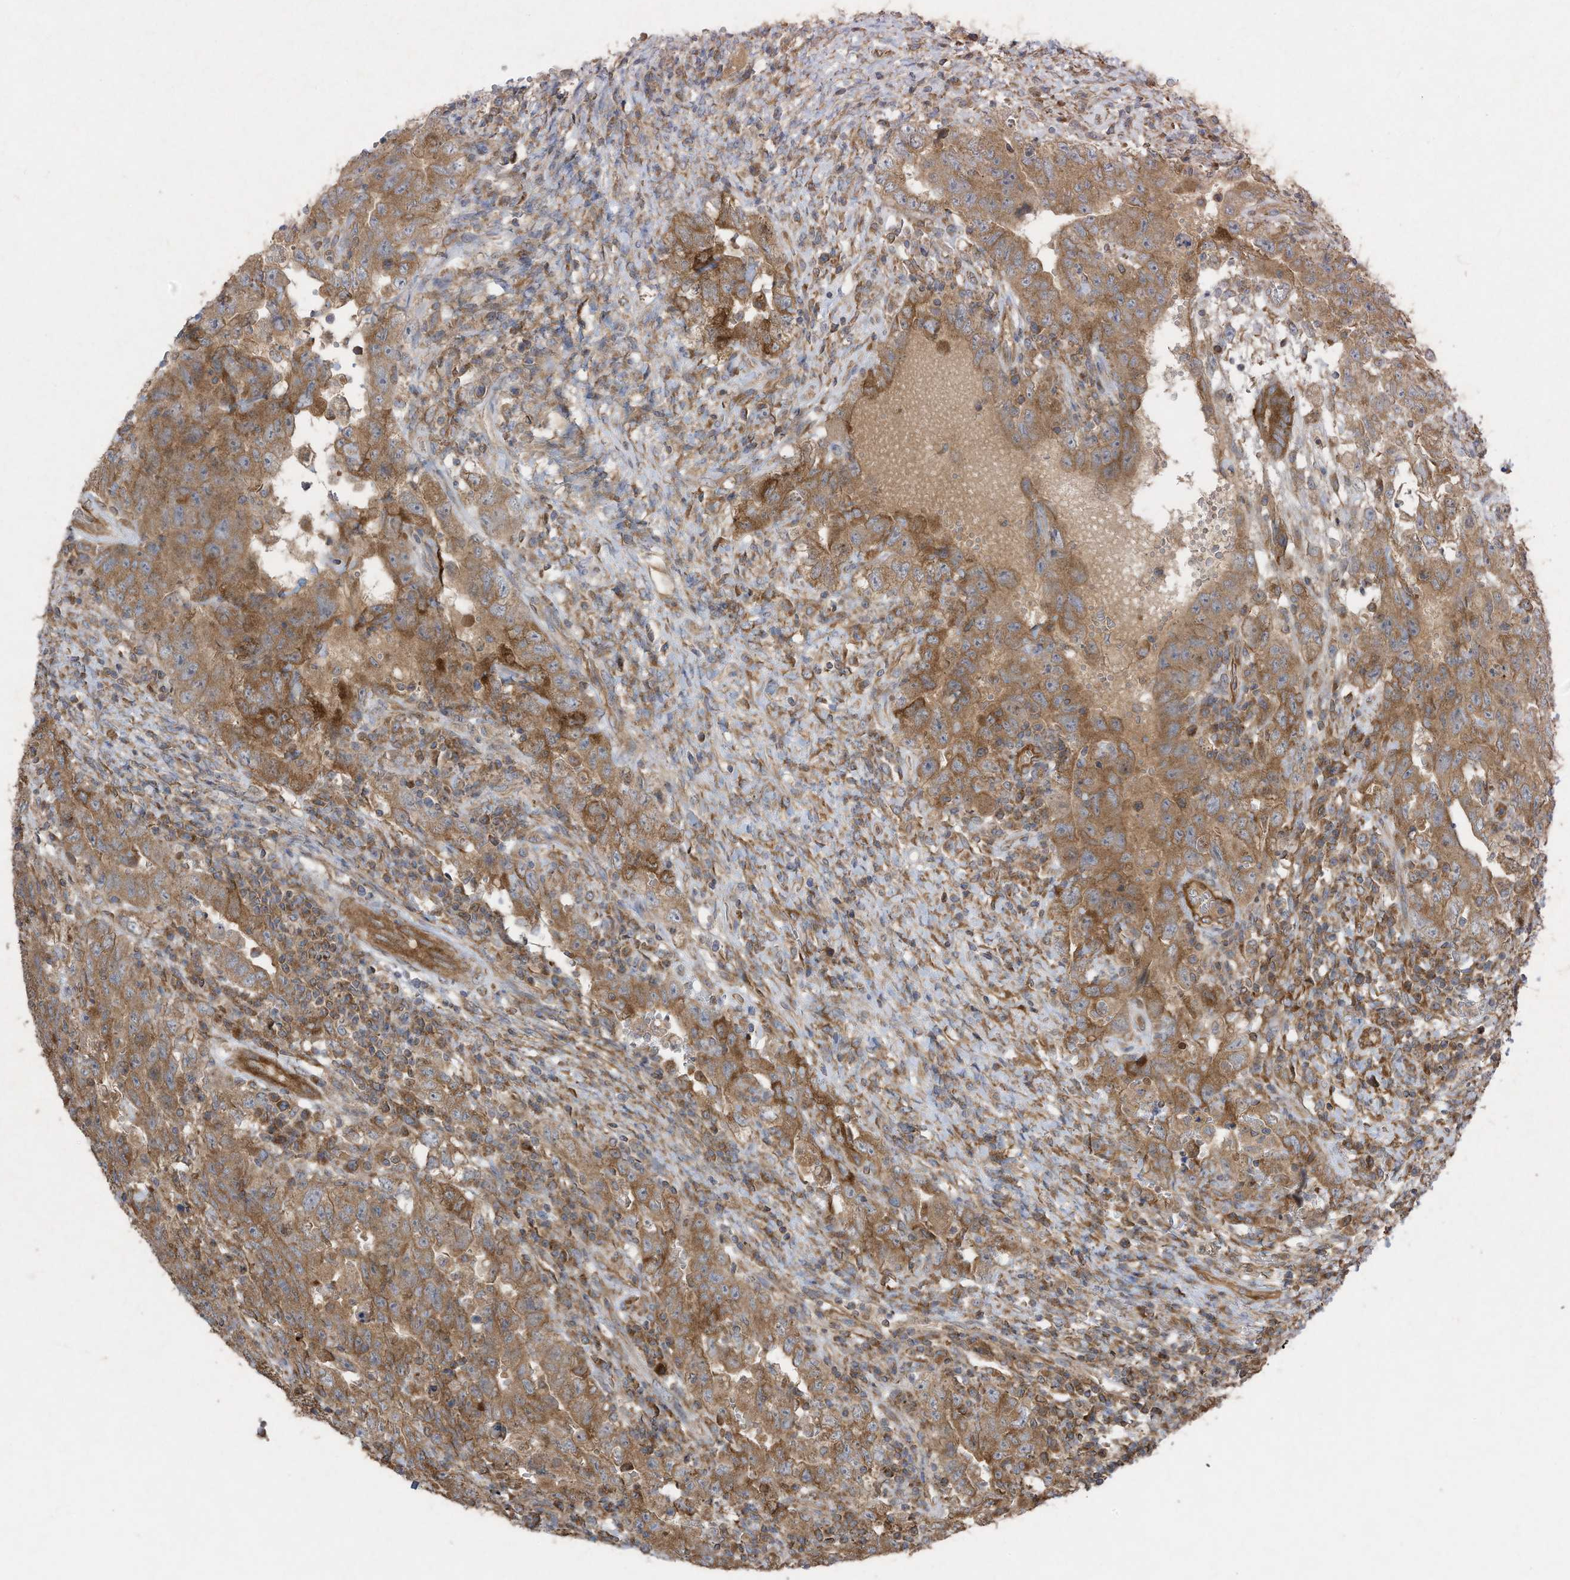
{"staining": {"intensity": "moderate", "quantity": ">75%", "location": "cytoplasmic/membranous"}, "tissue": "testis cancer", "cell_type": "Tumor cells", "image_type": "cancer", "snomed": [{"axis": "morphology", "description": "Carcinoma, Embryonal, NOS"}, {"axis": "topography", "description": "Testis"}], "caption": "Tumor cells demonstrate moderate cytoplasmic/membranous expression in about >75% of cells in embryonal carcinoma (testis).", "gene": "SYNJ2", "patient": {"sex": "male", "age": 26}}